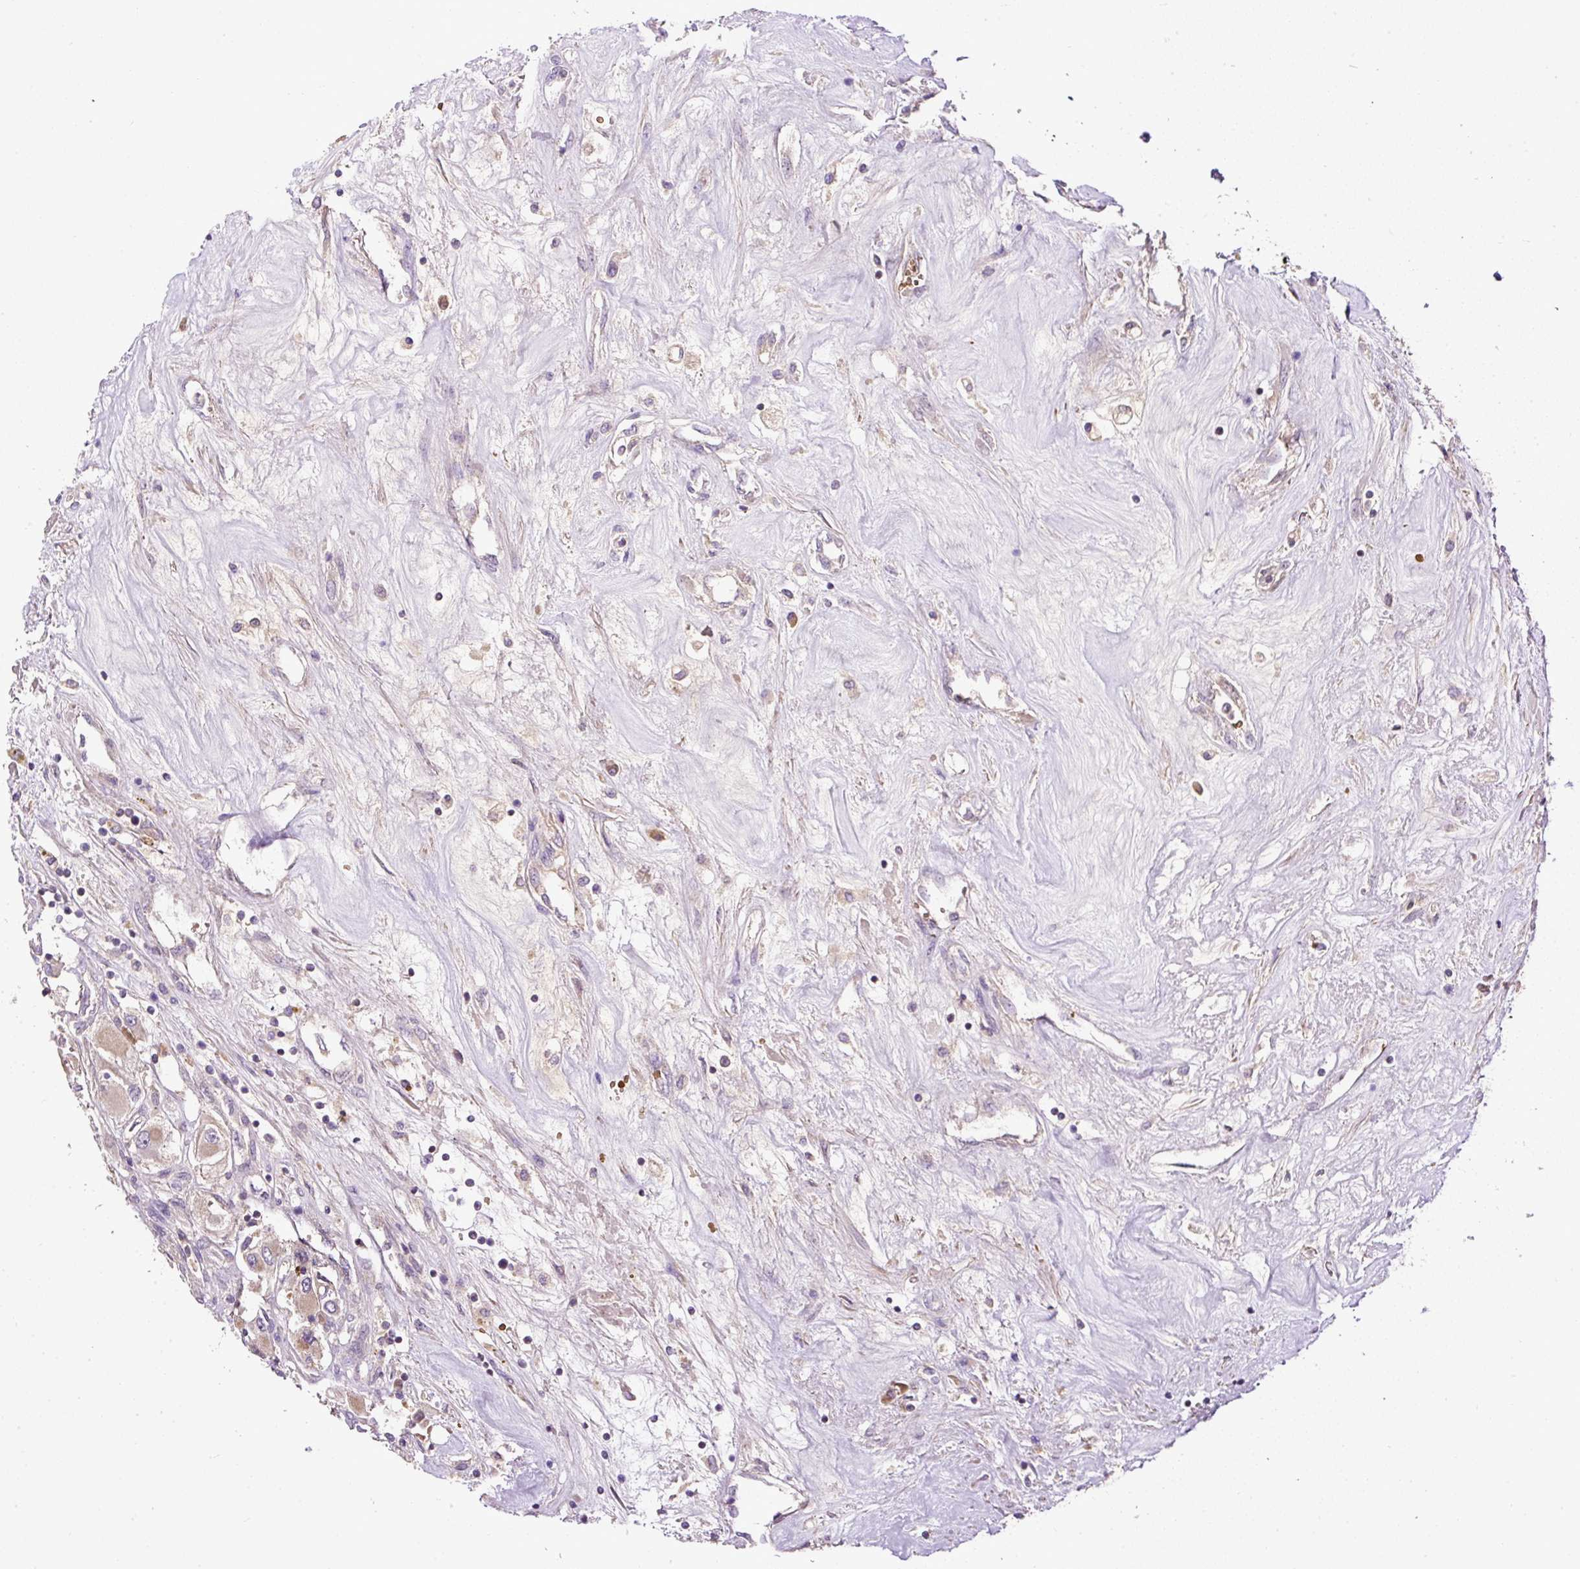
{"staining": {"intensity": "weak", "quantity": "<25%", "location": "cytoplasmic/membranous"}, "tissue": "renal cancer", "cell_type": "Tumor cells", "image_type": "cancer", "snomed": [{"axis": "morphology", "description": "Adenocarcinoma, NOS"}, {"axis": "topography", "description": "Kidney"}], "caption": "Micrograph shows no significant protein positivity in tumor cells of renal adenocarcinoma.", "gene": "CXCL13", "patient": {"sex": "female", "age": 52}}